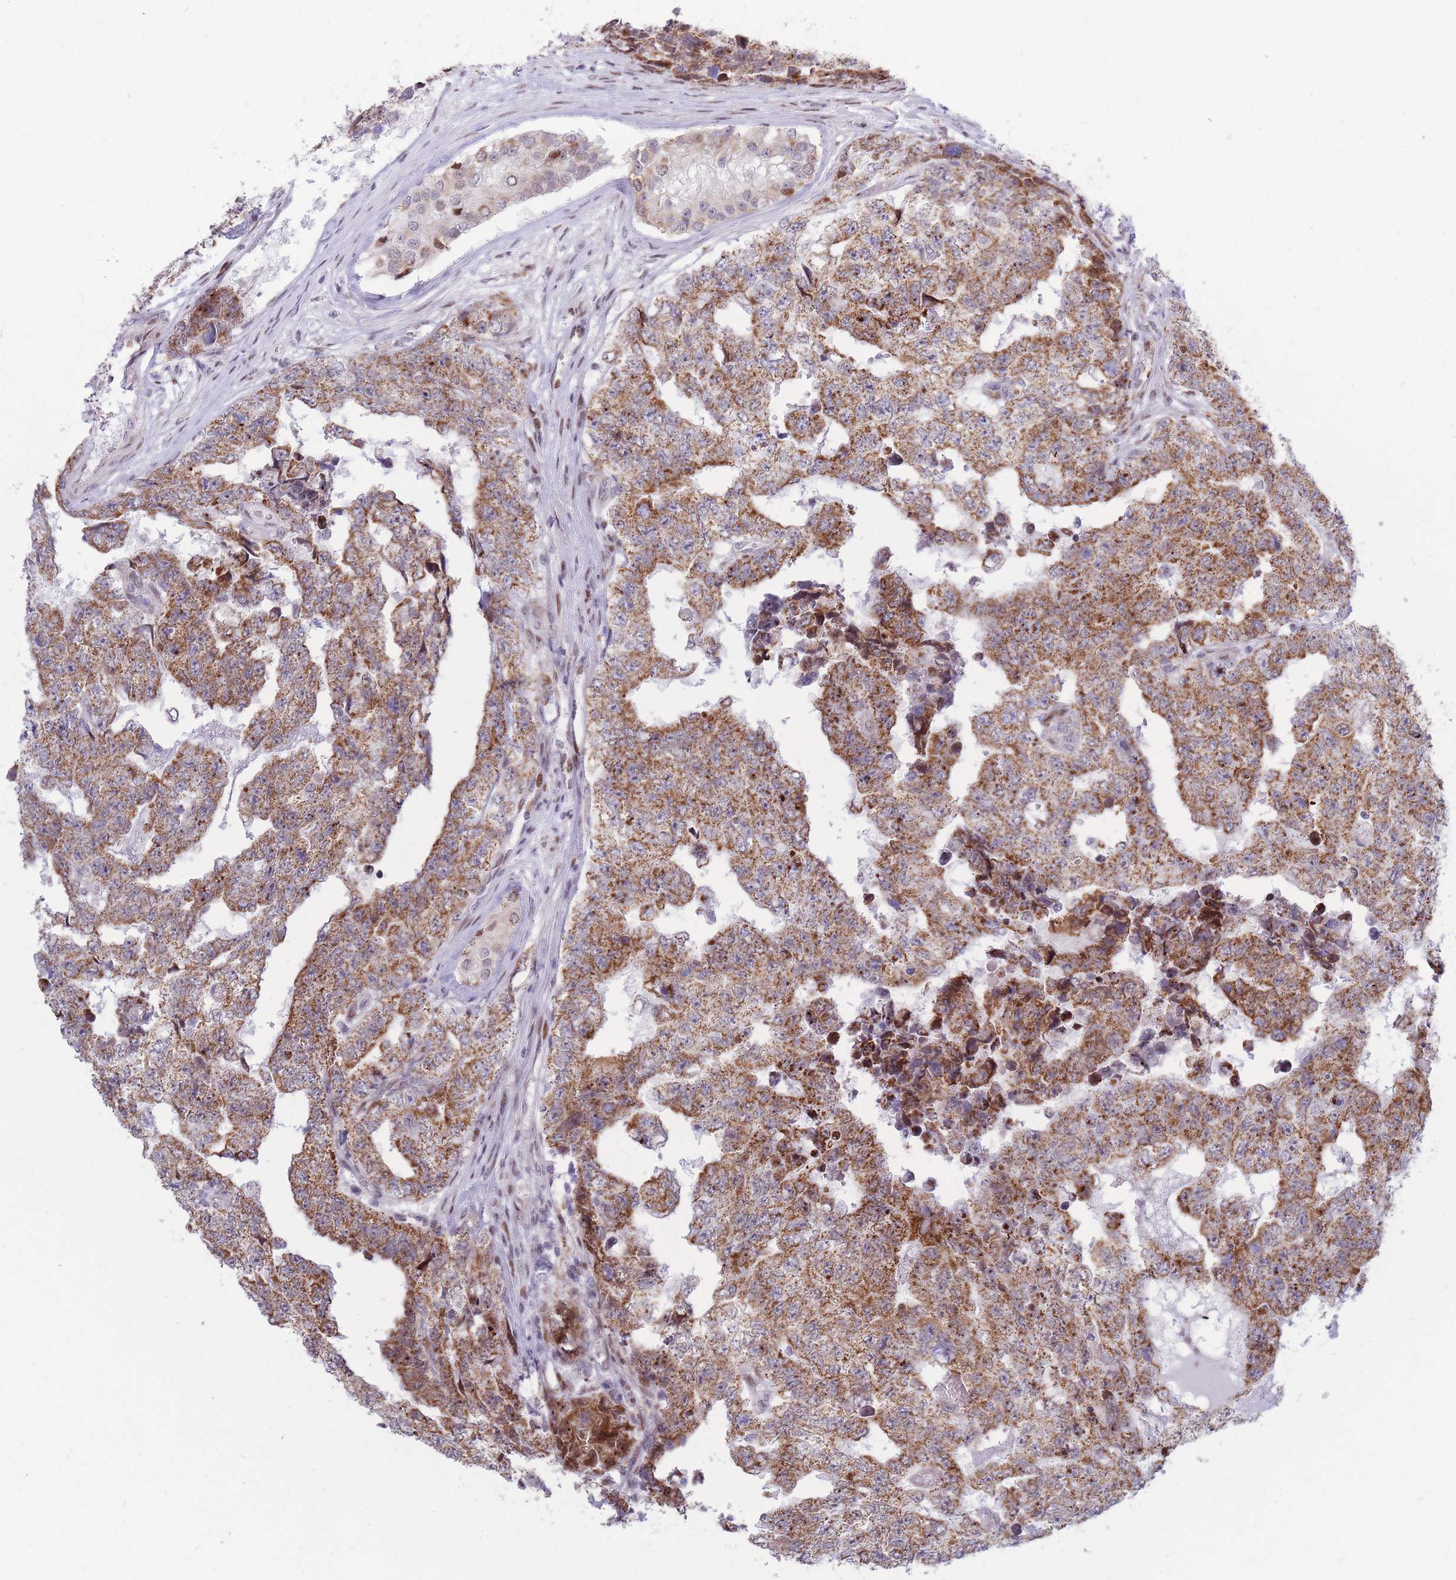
{"staining": {"intensity": "strong", "quantity": ">75%", "location": "cytoplasmic/membranous"}, "tissue": "testis cancer", "cell_type": "Tumor cells", "image_type": "cancer", "snomed": [{"axis": "morphology", "description": "Carcinoma, Embryonal, NOS"}, {"axis": "topography", "description": "Testis"}], "caption": "The immunohistochemical stain labels strong cytoplasmic/membranous staining in tumor cells of testis cancer (embryonal carcinoma) tissue. (IHC, brightfield microscopy, high magnification).", "gene": "MOB4", "patient": {"sex": "male", "age": 25}}